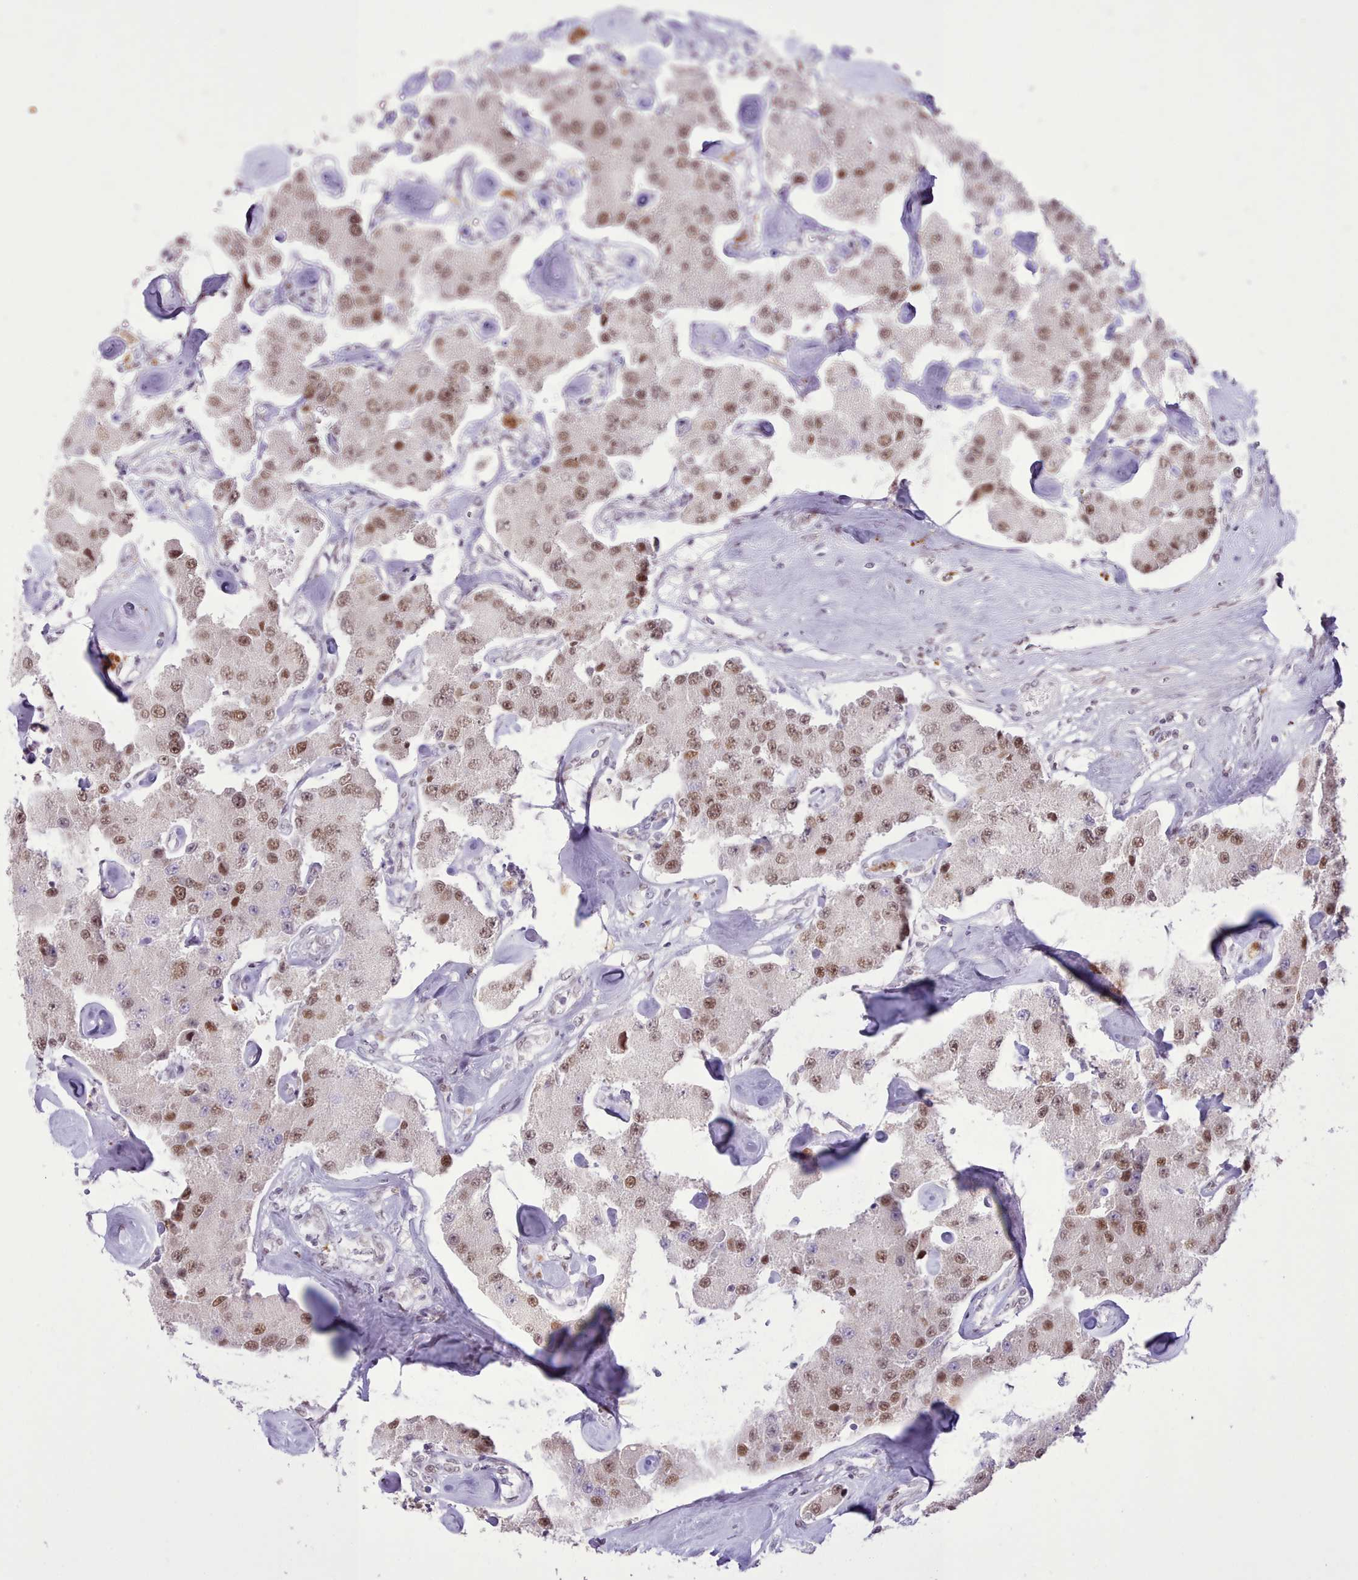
{"staining": {"intensity": "moderate", "quantity": ">75%", "location": "nuclear"}, "tissue": "carcinoid", "cell_type": "Tumor cells", "image_type": "cancer", "snomed": [{"axis": "morphology", "description": "Carcinoid, malignant, NOS"}, {"axis": "topography", "description": "Pancreas"}], "caption": "Tumor cells display medium levels of moderate nuclear staining in approximately >75% of cells in malignant carcinoid. (brown staining indicates protein expression, while blue staining denotes nuclei).", "gene": "TAF15", "patient": {"sex": "male", "age": 41}}